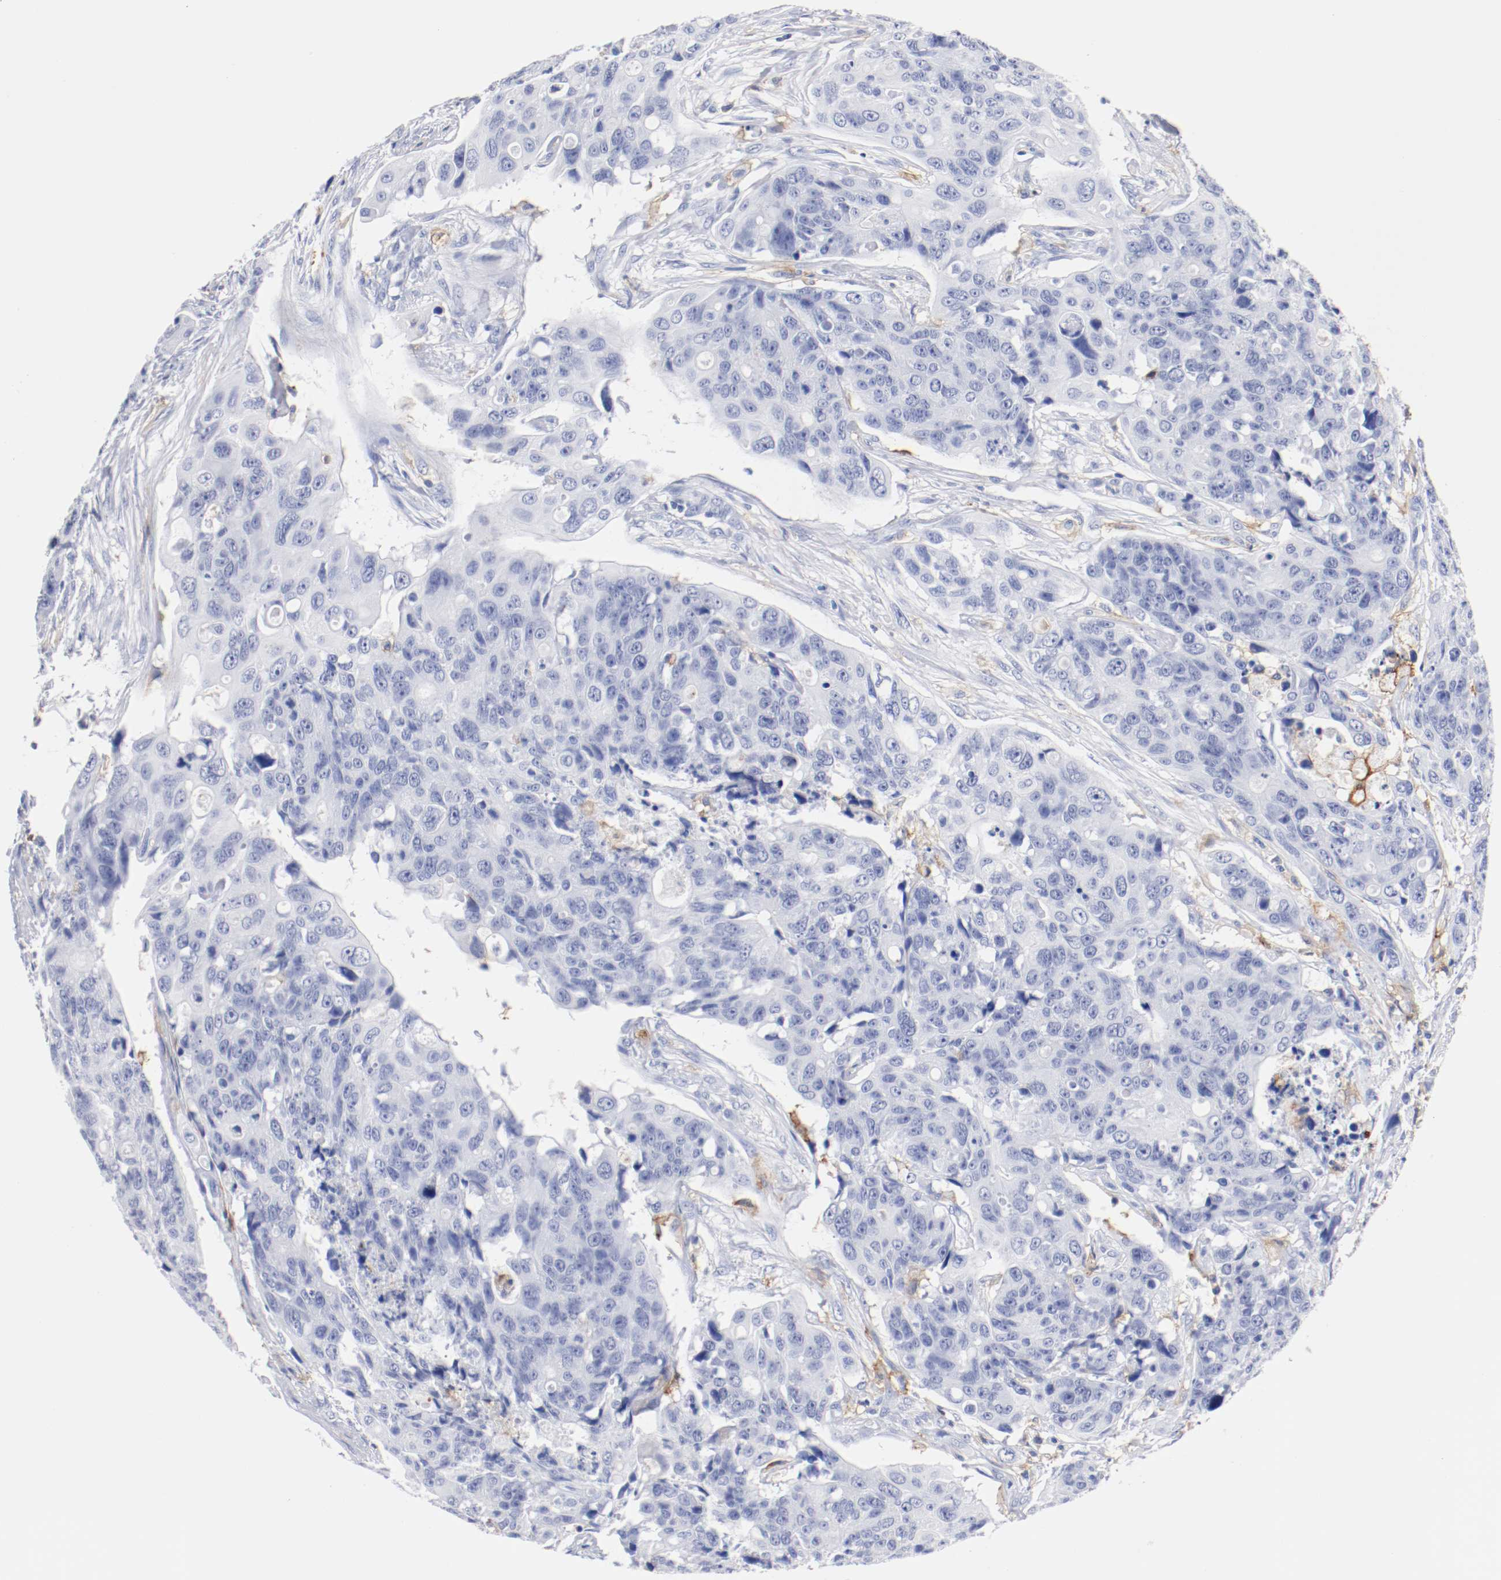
{"staining": {"intensity": "negative", "quantity": "none", "location": "none"}, "tissue": "colorectal cancer", "cell_type": "Tumor cells", "image_type": "cancer", "snomed": [{"axis": "morphology", "description": "Adenocarcinoma, NOS"}, {"axis": "topography", "description": "Colon"}], "caption": "Tumor cells show no significant expression in colorectal adenocarcinoma. (Stains: DAB immunohistochemistry with hematoxylin counter stain, Microscopy: brightfield microscopy at high magnification).", "gene": "ITGAX", "patient": {"sex": "female", "age": 57}}